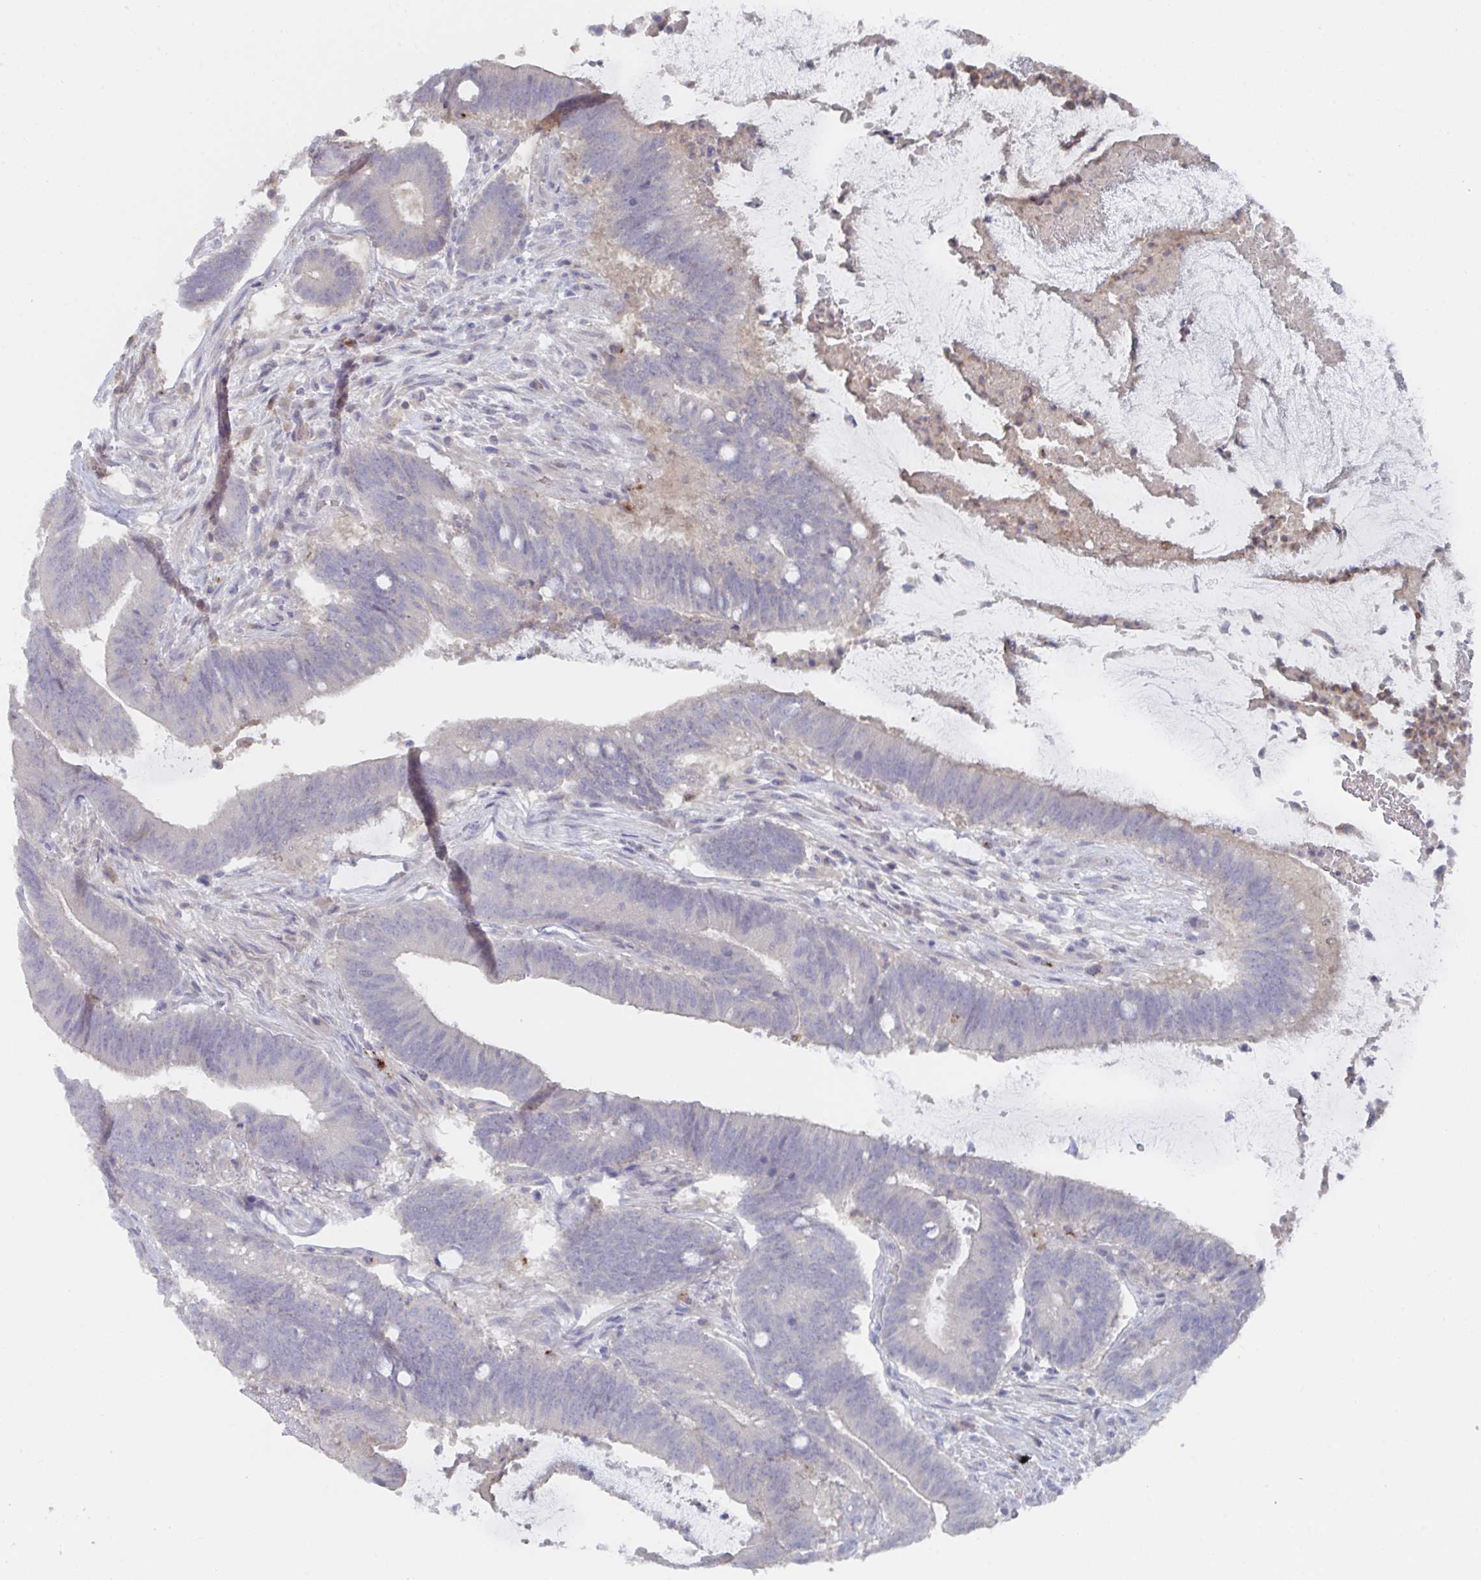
{"staining": {"intensity": "negative", "quantity": "none", "location": "none"}, "tissue": "colorectal cancer", "cell_type": "Tumor cells", "image_type": "cancer", "snomed": [{"axis": "morphology", "description": "Adenocarcinoma, NOS"}, {"axis": "topography", "description": "Colon"}], "caption": "This is an immunohistochemistry (IHC) photomicrograph of colorectal adenocarcinoma. There is no expression in tumor cells.", "gene": "KCNK5", "patient": {"sex": "female", "age": 43}}